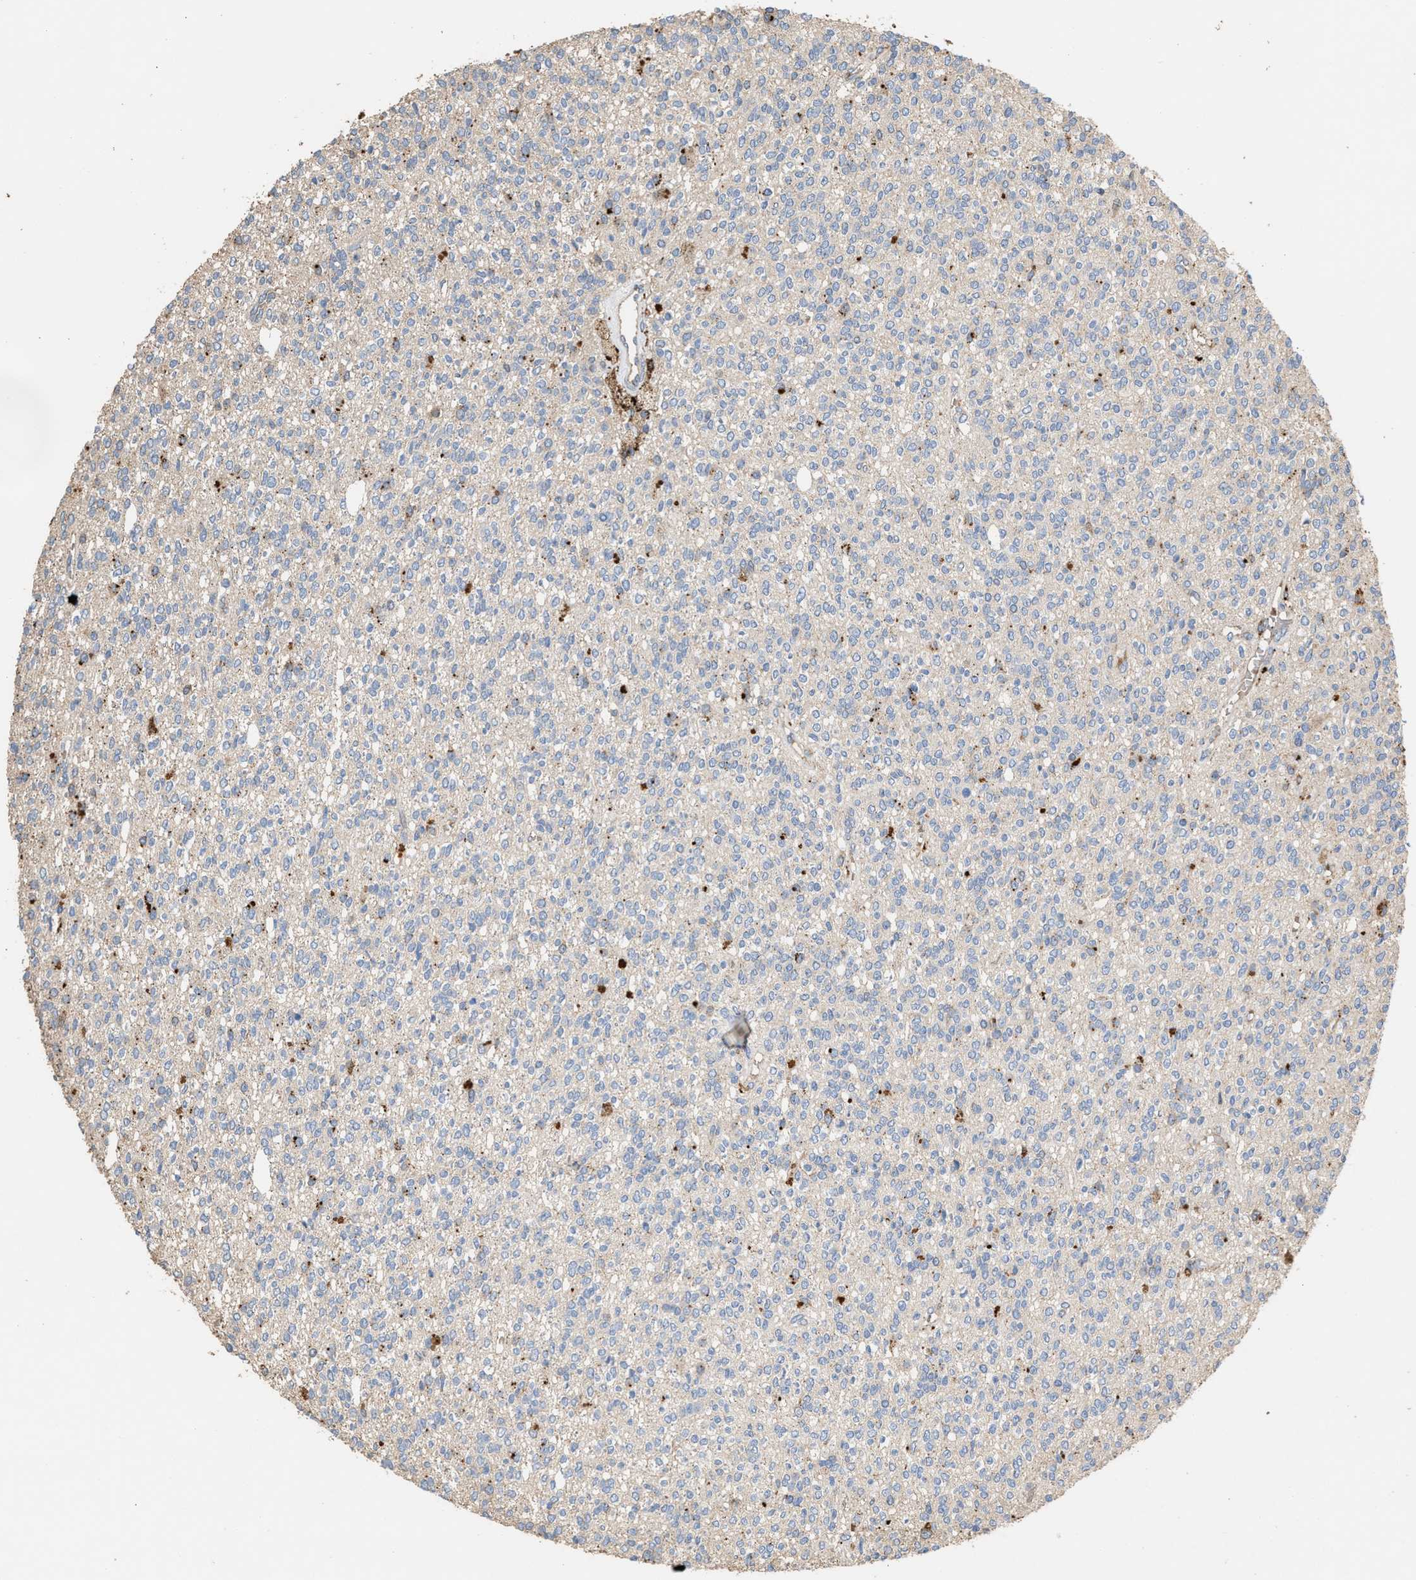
{"staining": {"intensity": "negative", "quantity": "none", "location": "none"}, "tissue": "glioma", "cell_type": "Tumor cells", "image_type": "cancer", "snomed": [{"axis": "morphology", "description": "Glioma, malignant, High grade"}, {"axis": "topography", "description": "Brain"}], "caption": "High power microscopy micrograph of an immunohistochemistry photomicrograph of glioma, revealing no significant expression in tumor cells. The staining is performed using DAB brown chromogen with nuclei counter-stained in using hematoxylin.", "gene": "ELMO3", "patient": {"sex": "male", "age": 34}}